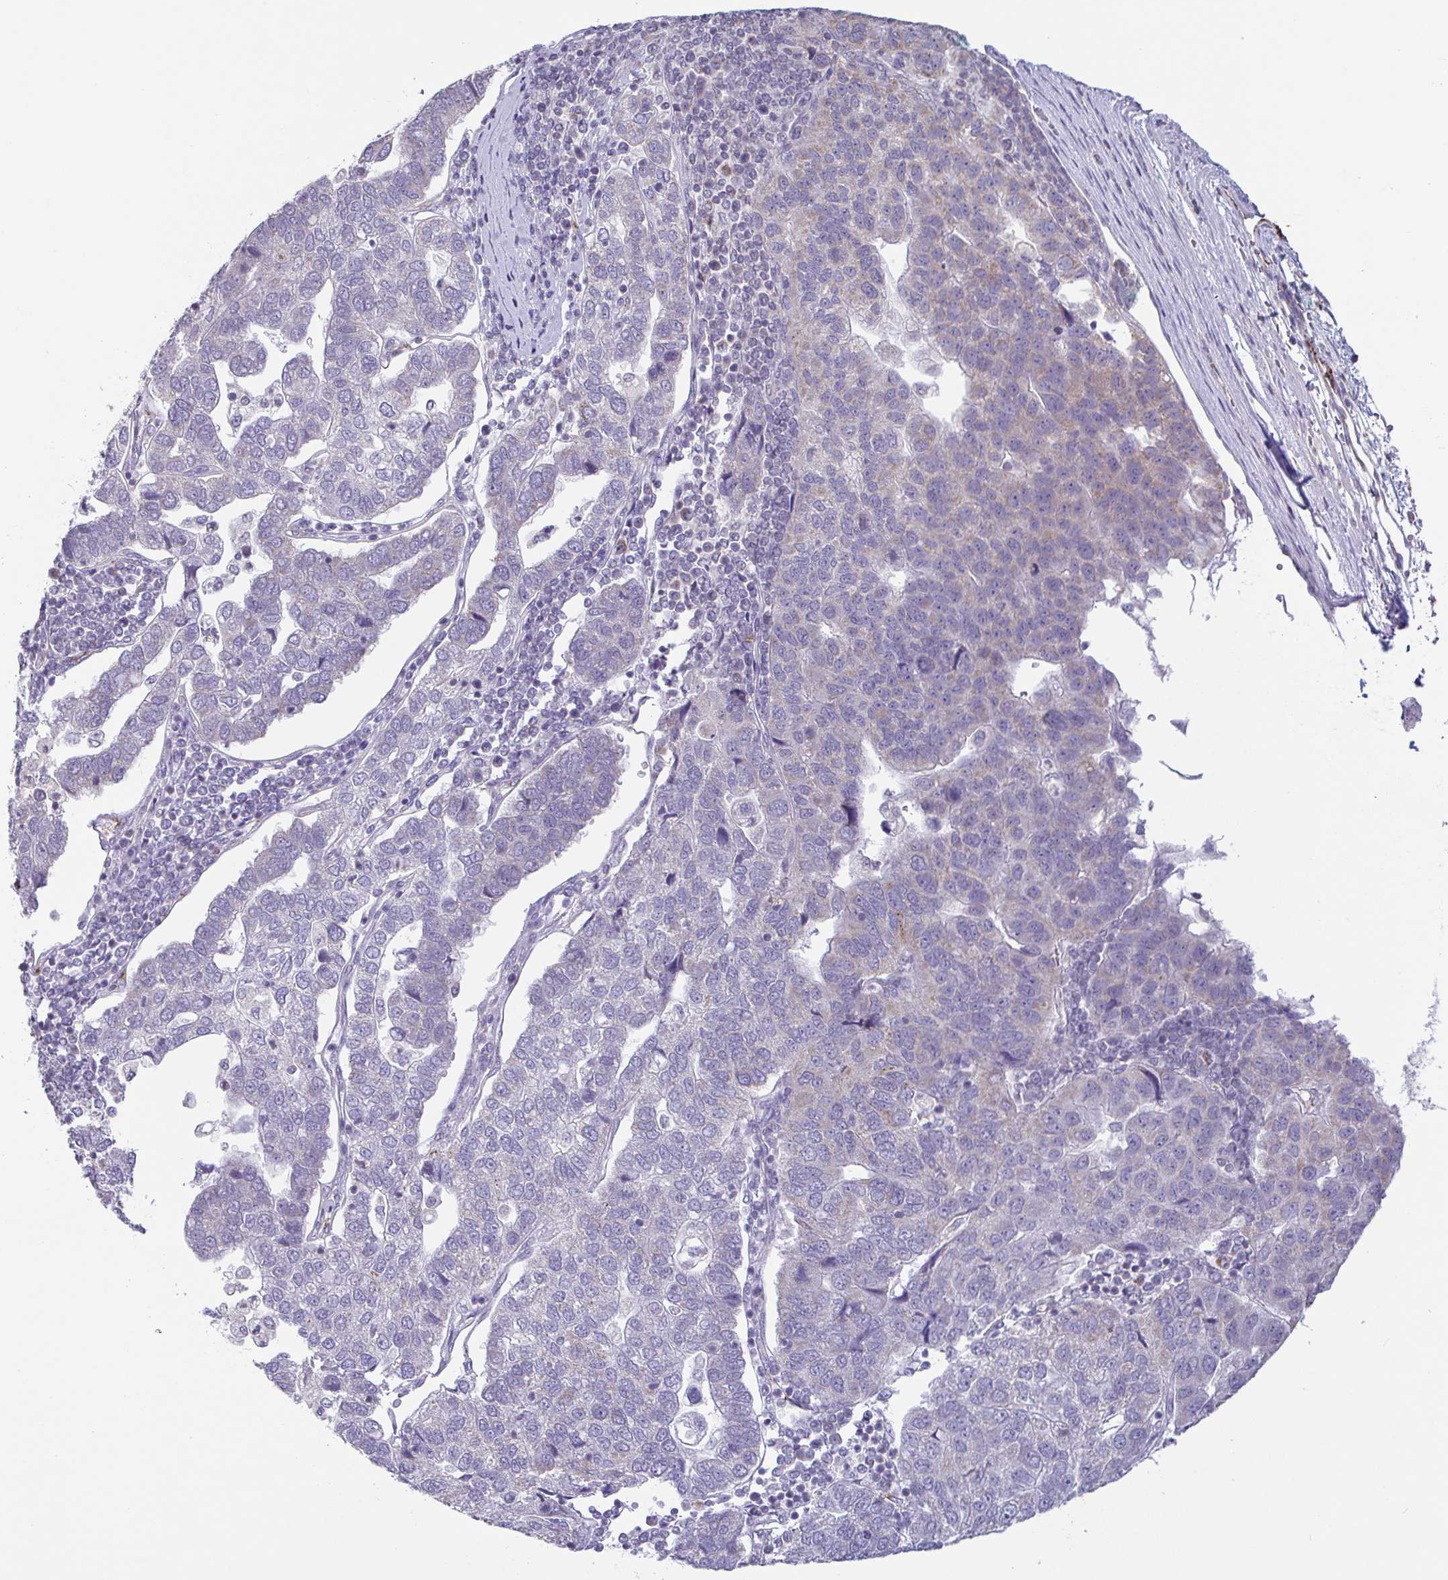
{"staining": {"intensity": "weak", "quantity": "<25%", "location": "cytoplasmic/membranous"}, "tissue": "pancreatic cancer", "cell_type": "Tumor cells", "image_type": "cancer", "snomed": [{"axis": "morphology", "description": "Adenocarcinoma, NOS"}, {"axis": "topography", "description": "Pancreas"}], "caption": "Human pancreatic adenocarcinoma stained for a protein using IHC displays no positivity in tumor cells.", "gene": "PLCD4", "patient": {"sex": "female", "age": 61}}